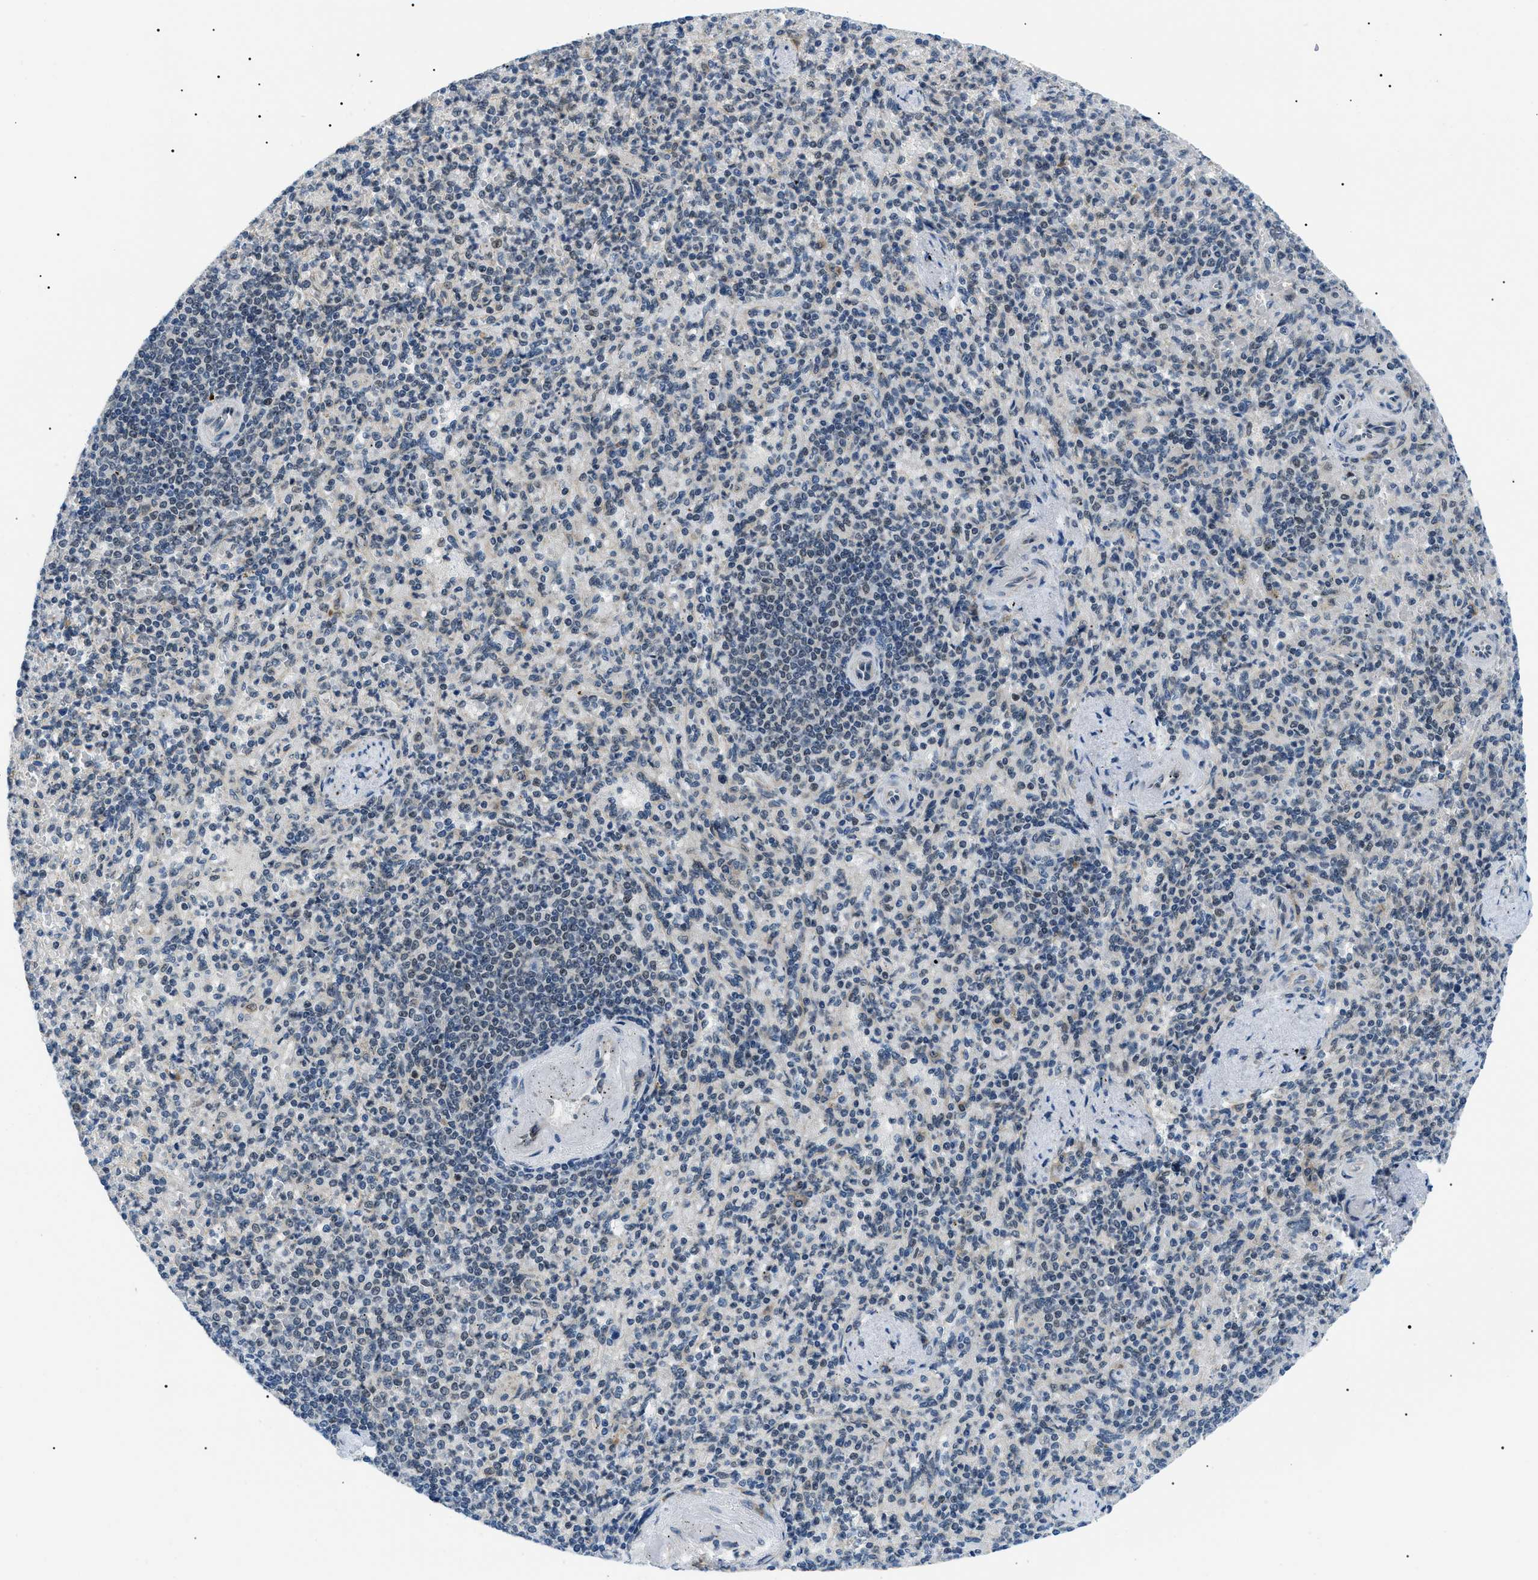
{"staining": {"intensity": "strong", "quantity": "25%-75%", "location": "nuclear"}, "tissue": "spleen", "cell_type": "Cells in red pulp", "image_type": "normal", "snomed": [{"axis": "morphology", "description": "Normal tissue, NOS"}, {"axis": "topography", "description": "Spleen"}], "caption": "DAB immunohistochemical staining of normal spleen shows strong nuclear protein positivity in about 25%-75% of cells in red pulp.", "gene": "CWC25", "patient": {"sex": "female", "age": 74}}